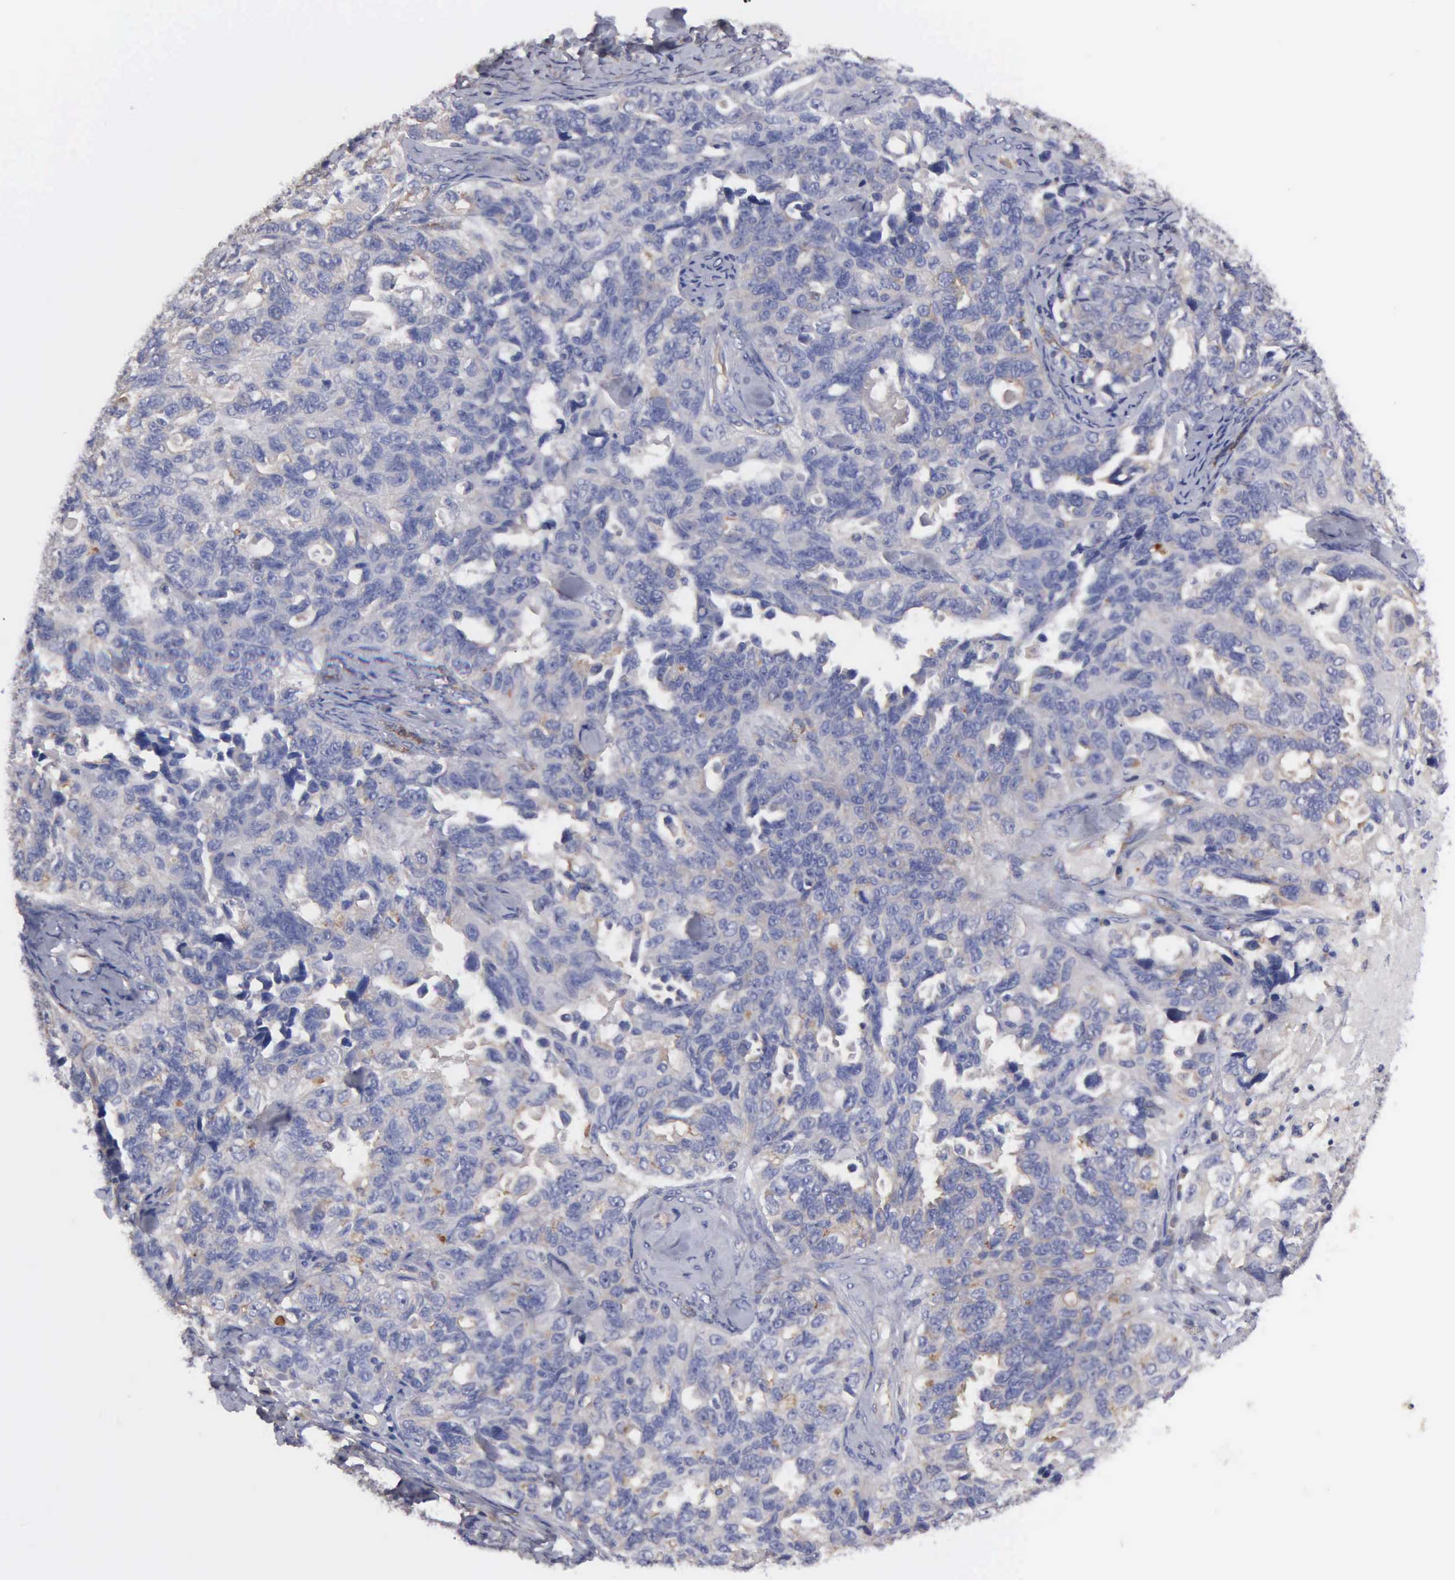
{"staining": {"intensity": "weak", "quantity": "25%-75%", "location": "cytoplasmic/membranous"}, "tissue": "ovarian cancer", "cell_type": "Tumor cells", "image_type": "cancer", "snomed": [{"axis": "morphology", "description": "Cystadenocarcinoma, serous, NOS"}, {"axis": "topography", "description": "Ovary"}], "caption": "Immunohistochemistry (IHC) staining of ovarian serous cystadenocarcinoma, which shows low levels of weak cytoplasmic/membranous staining in about 25%-75% of tumor cells indicating weak cytoplasmic/membranous protein expression. The staining was performed using DAB (3,3'-diaminobenzidine) (brown) for protein detection and nuclei were counterstained in hematoxylin (blue).", "gene": "RDX", "patient": {"sex": "female", "age": 82}}